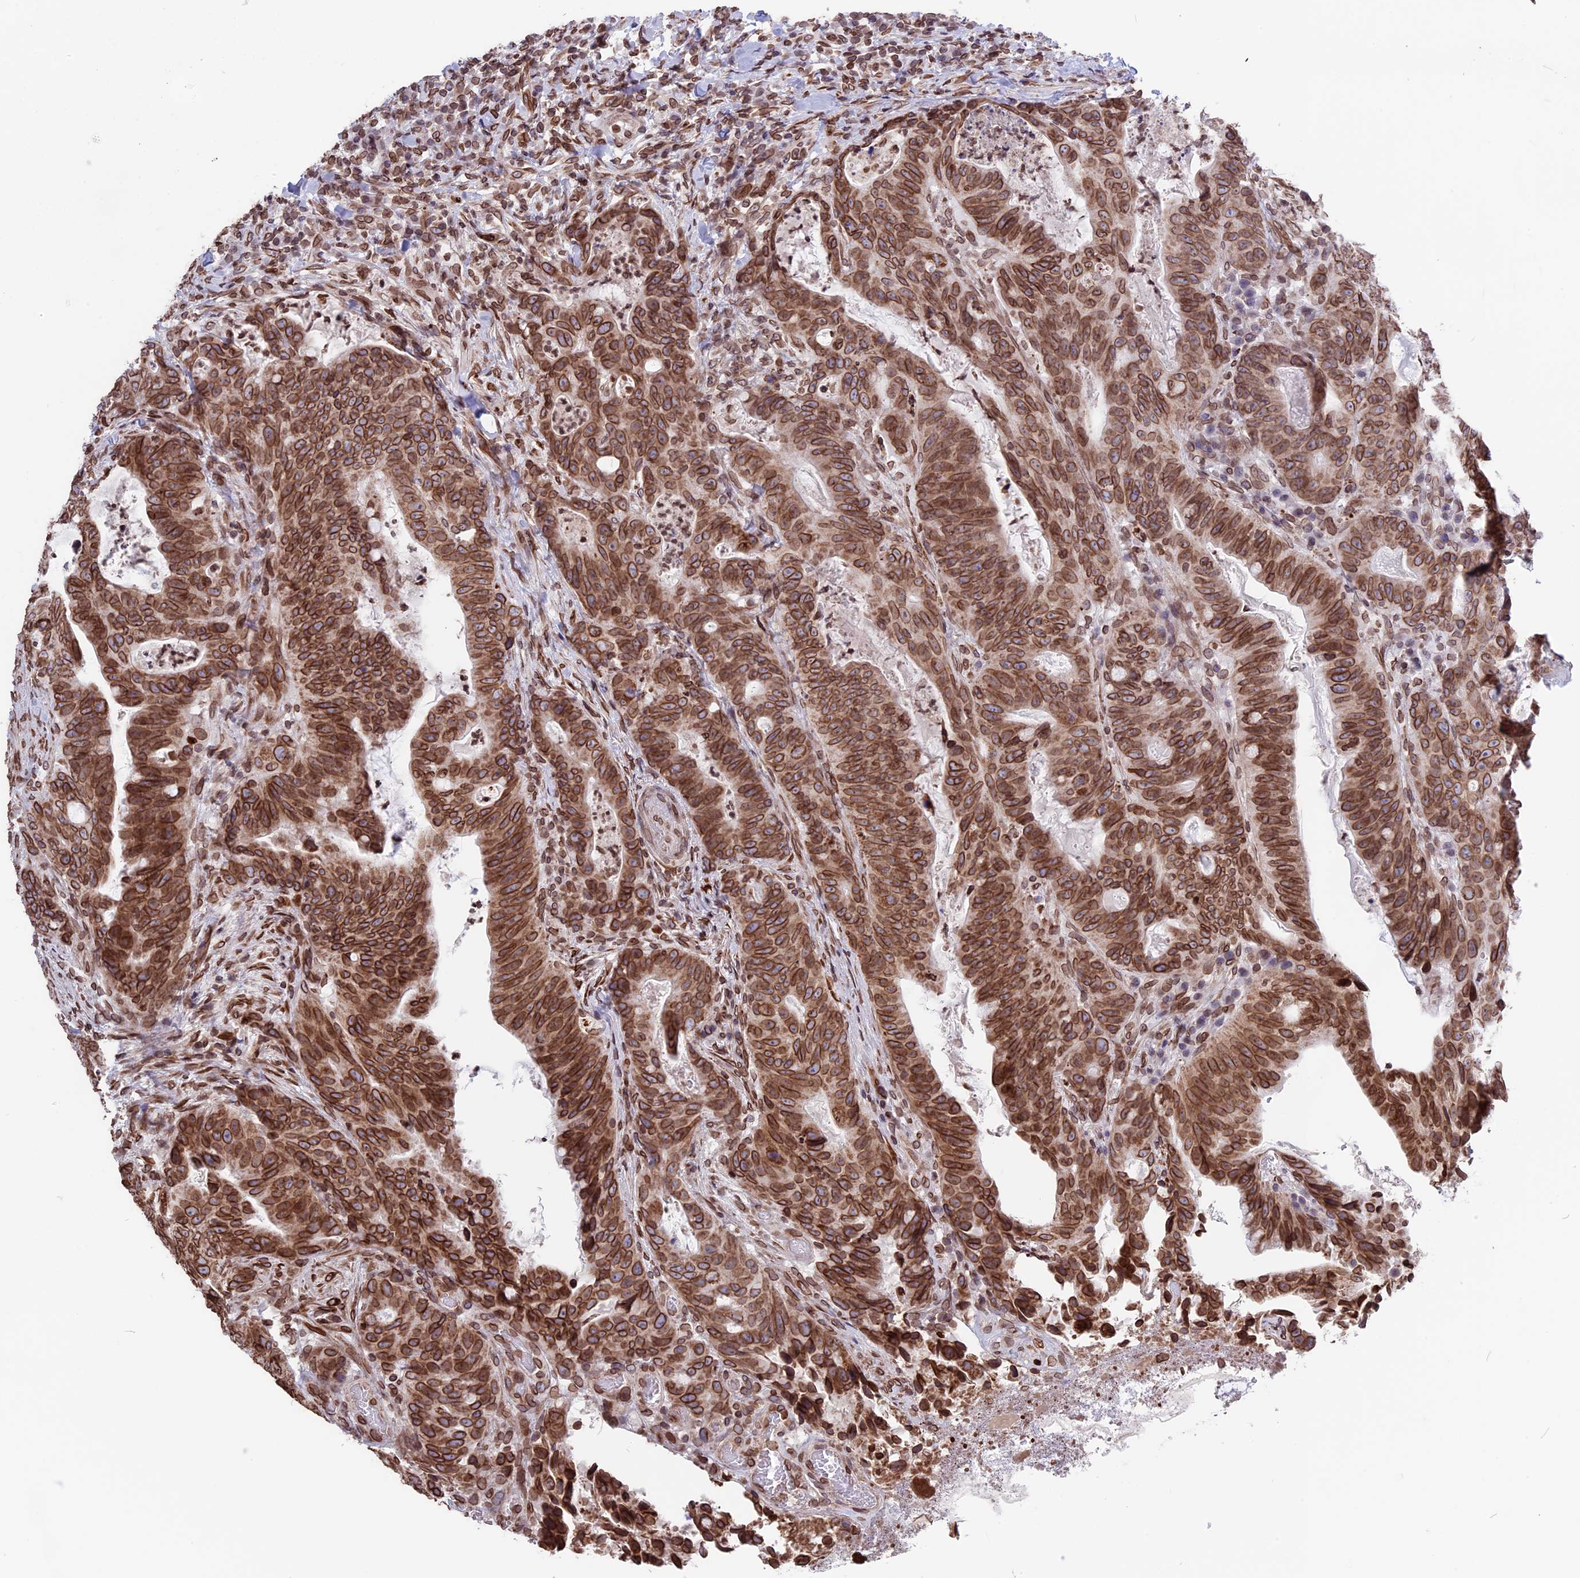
{"staining": {"intensity": "strong", "quantity": ">75%", "location": "cytoplasmic/membranous,nuclear"}, "tissue": "colorectal cancer", "cell_type": "Tumor cells", "image_type": "cancer", "snomed": [{"axis": "morphology", "description": "Adenocarcinoma, NOS"}, {"axis": "topography", "description": "Colon"}], "caption": "Immunohistochemistry (DAB) staining of human adenocarcinoma (colorectal) demonstrates strong cytoplasmic/membranous and nuclear protein staining in about >75% of tumor cells.", "gene": "PTCHD4", "patient": {"sex": "female", "age": 82}}